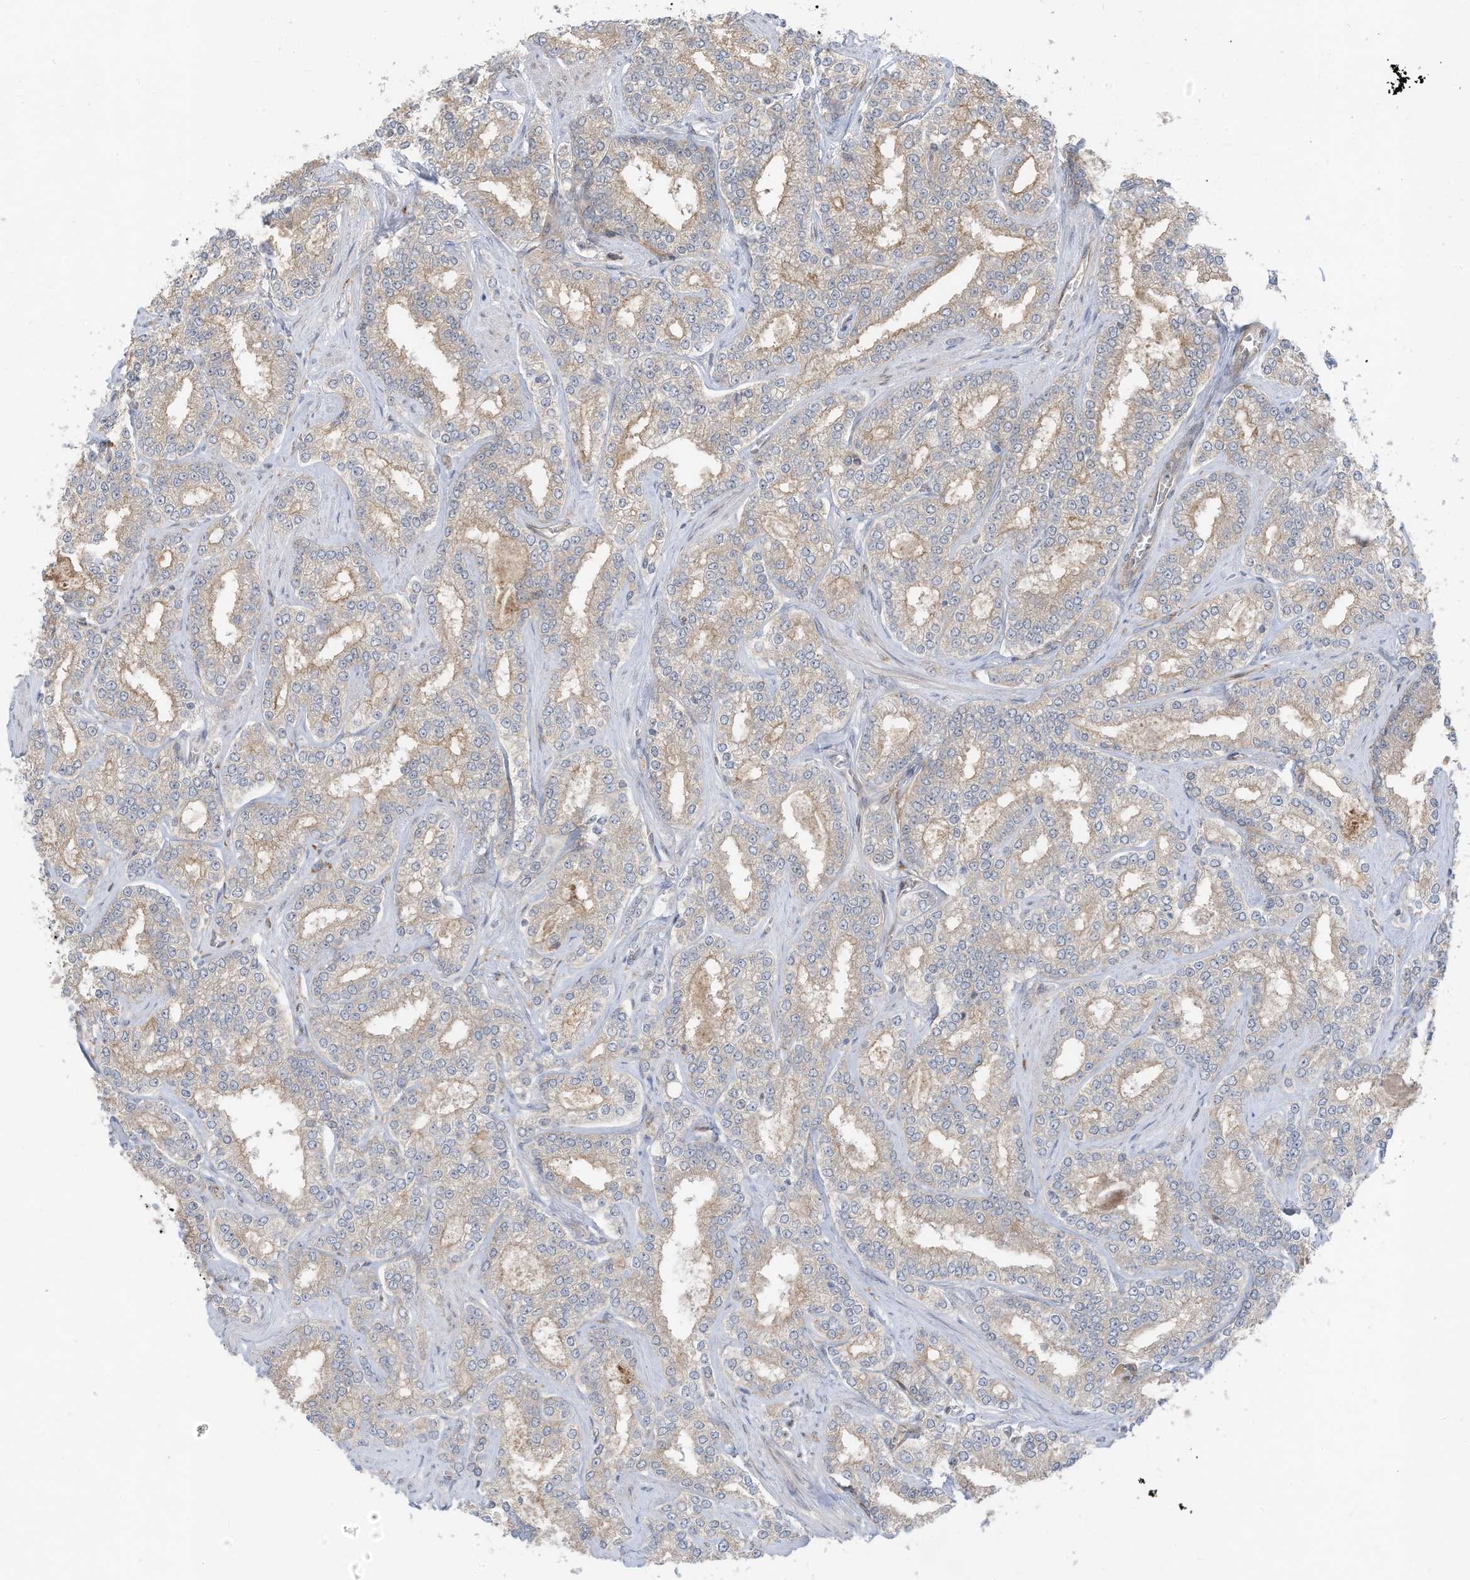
{"staining": {"intensity": "weak", "quantity": "<25%", "location": "cytoplasmic/membranous"}, "tissue": "prostate cancer", "cell_type": "Tumor cells", "image_type": "cancer", "snomed": [{"axis": "morphology", "description": "Normal tissue, NOS"}, {"axis": "morphology", "description": "Adenocarcinoma, High grade"}, {"axis": "topography", "description": "Prostate"}], "caption": "A photomicrograph of prostate cancer (high-grade adenocarcinoma) stained for a protein demonstrates no brown staining in tumor cells.", "gene": "DZIP3", "patient": {"sex": "male", "age": 83}}